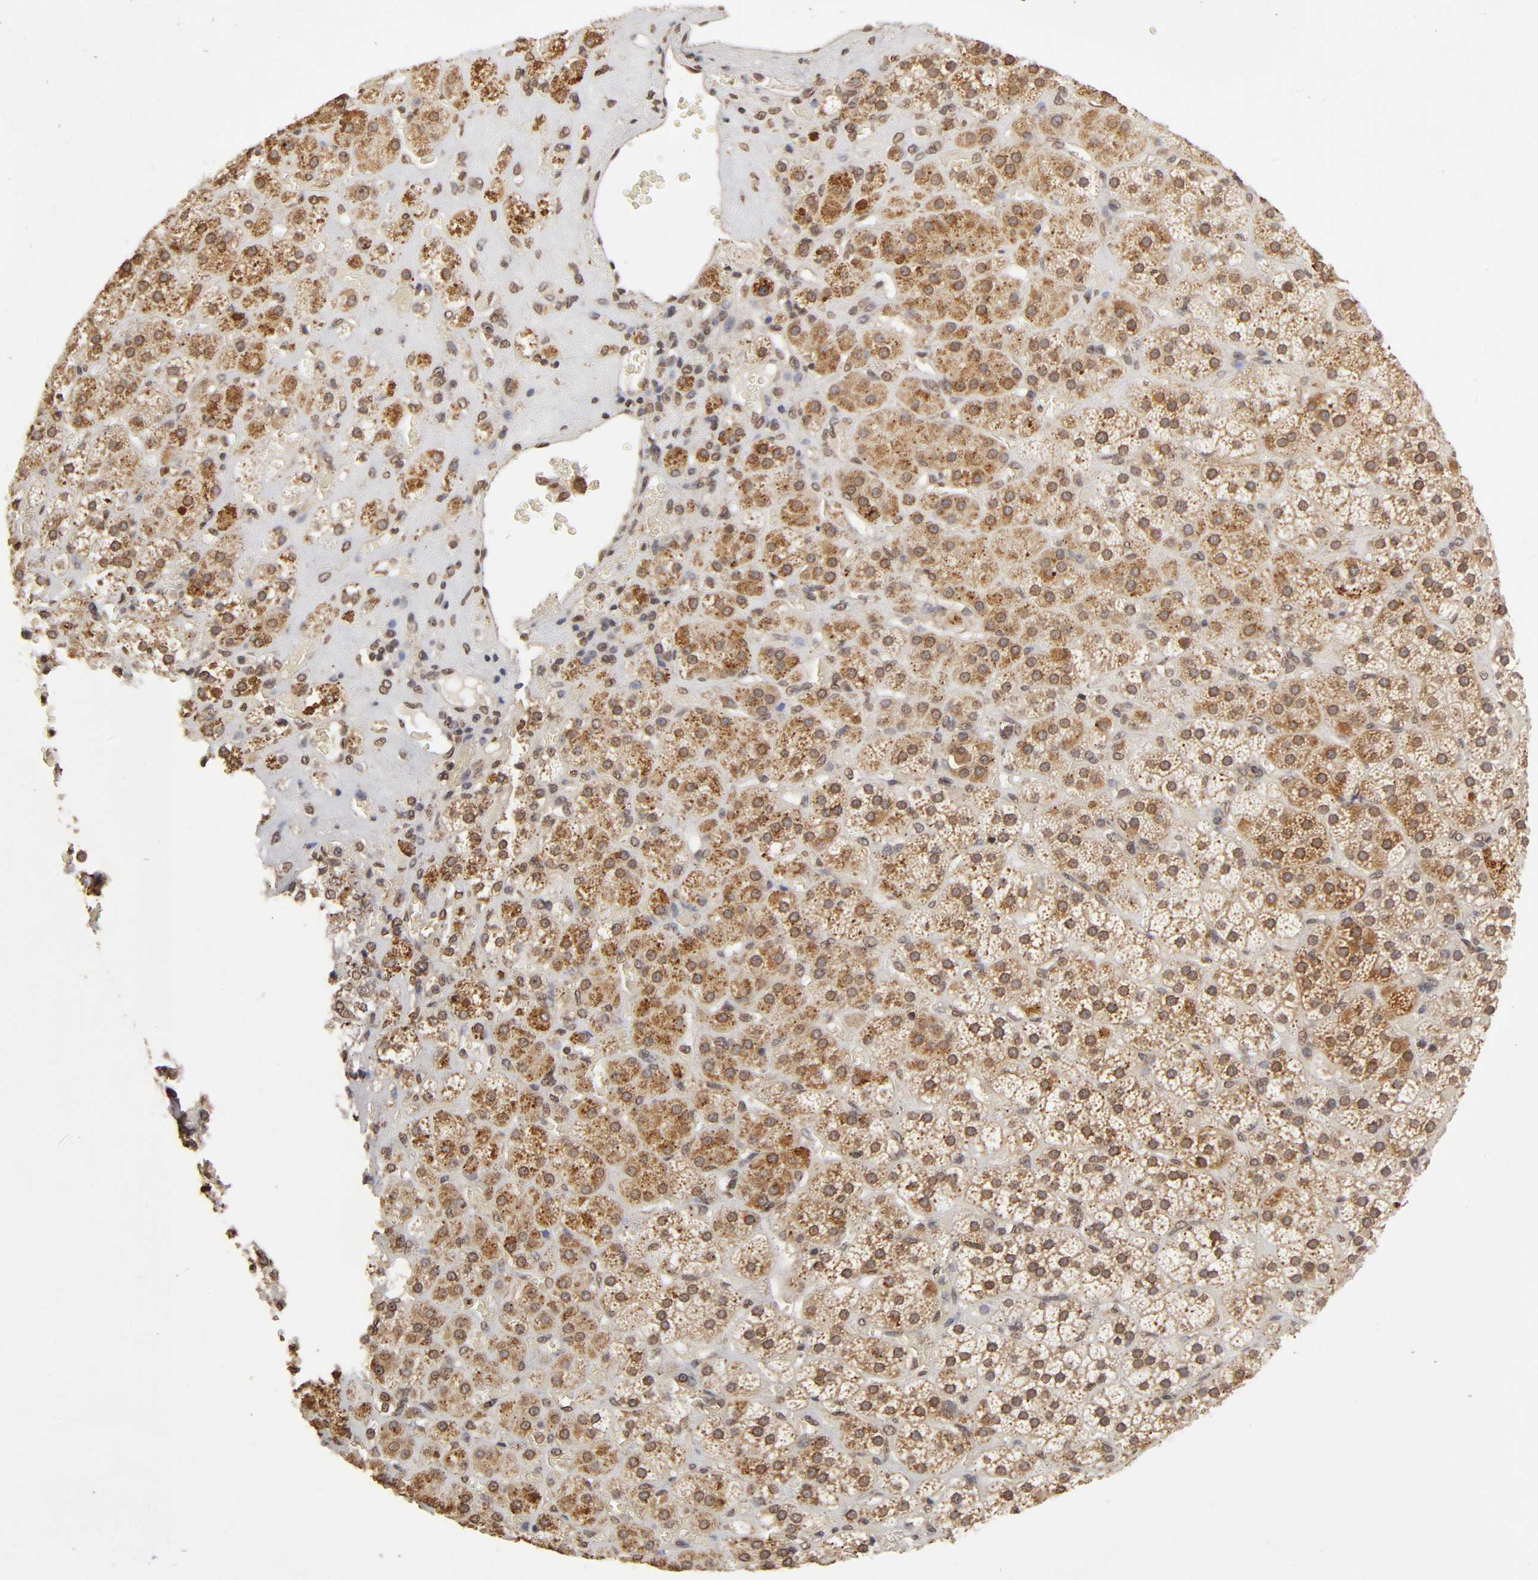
{"staining": {"intensity": "moderate", "quantity": ">75%", "location": "cytoplasmic/membranous"}, "tissue": "adrenal gland", "cell_type": "Glandular cells", "image_type": "normal", "snomed": [{"axis": "morphology", "description": "Normal tissue, NOS"}, {"axis": "topography", "description": "Adrenal gland"}], "caption": "High-power microscopy captured an immunohistochemistry (IHC) histopathology image of unremarkable adrenal gland, revealing moderate cytoplasmic/membranous staining in approximately >75% of glandular cells.", "gene": "MLLT6", "patient": {"sex": "female", "age": 71}}